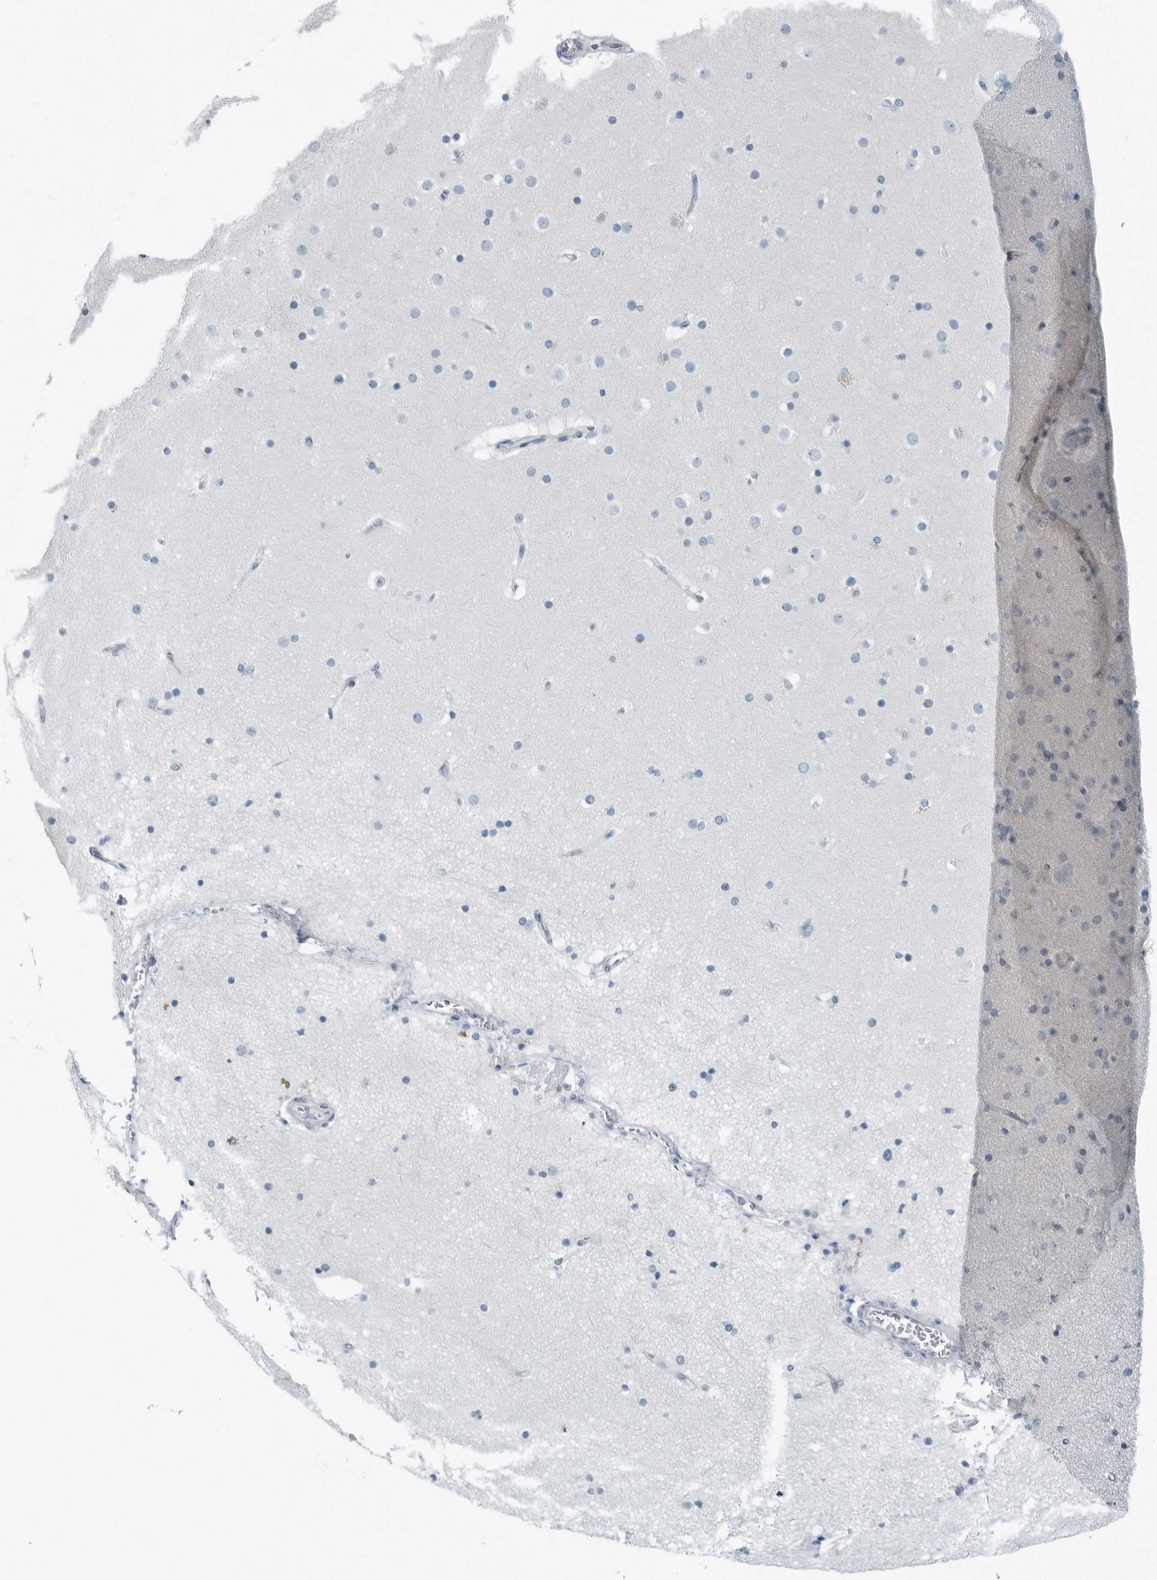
{"staining": {"intensity": "negative", "quantity": "none", "location": "none"}, "tissue": "cerebral cortex", "cell_type": "Endothelial cells", "image_type": "normal", "snomed": [{"axis": "morphology", "description": "Normal tissue, NOS"}, {"axis": "topography", "description": "Cerebral cortex"}], "caption": "Image shows no significant protein expression in endothelial cells of unremarkable cerebral cortex. (DAB (3,3'-diaminobenzidine) immunohistochemistry with hematoxylin counter stain).", "gene": "ZPBP2", "patient": {"sex": "male", "age": 57}}